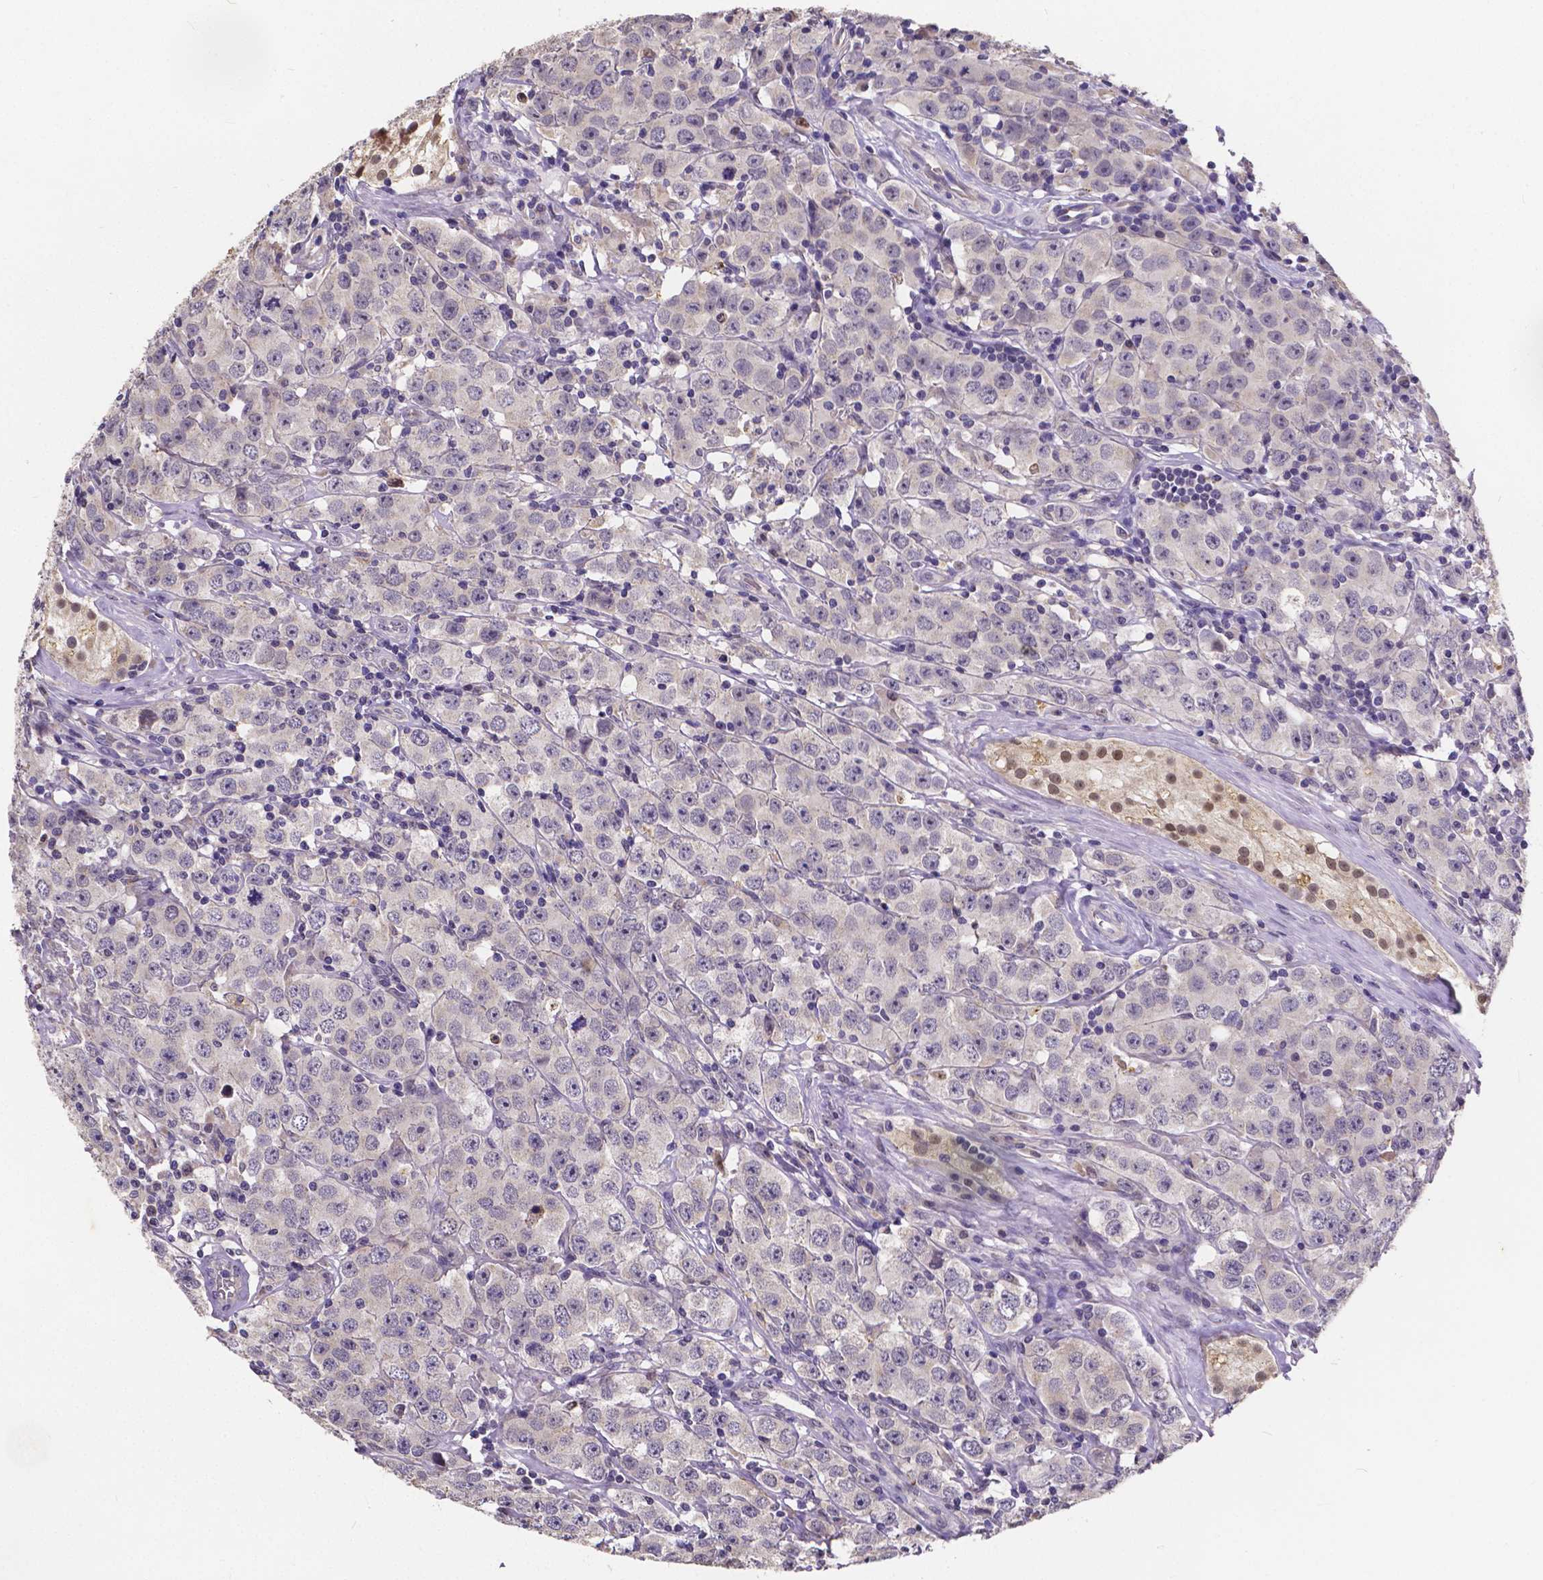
{"staining": {"intensity": "negative", "quantity": "none", "location": "none"}, "tissue": "testis cancer", "cell_type": "Tumor cells", "image_type": "cancer", "snomed": [{"axis": "morphology", "description": "Seminoma, NOS"}, {"axis": "topography", "description": "Testis"}], "caption": "Image shows no significant protein staining in tumor cells of testis cancer.", "gene": "CTNNA2", "patient": {"sex": "male", "age": 52}}